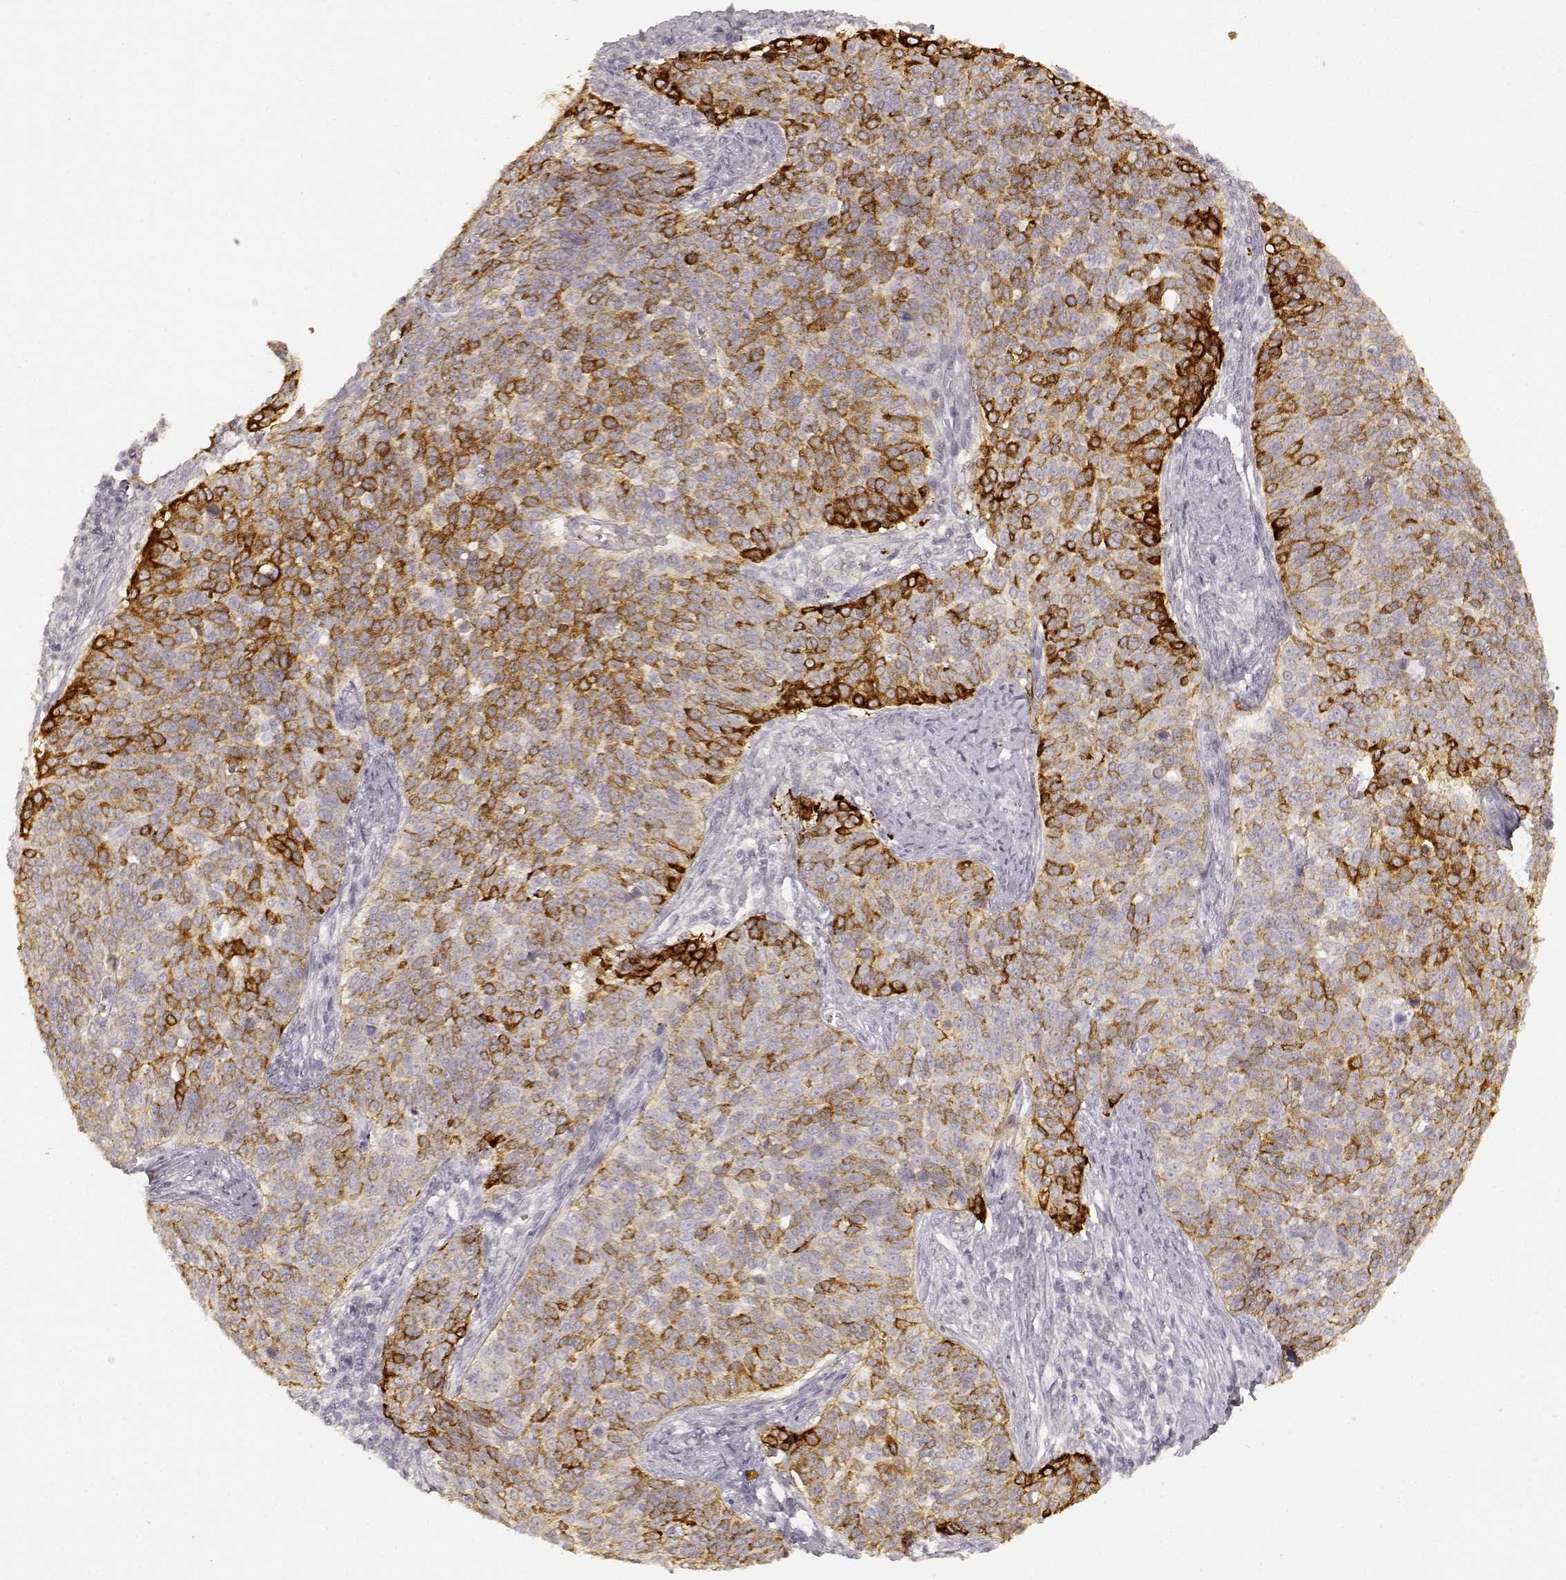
{"staining": {"intensity": "strong", "quantity": "<25%", "location": "cytoplasmic/membranous"}, "tissue": "cervical cancer", "cell_type": "Tumor cells", "image_type": "cancer", "snomed": [{"axis": "morphology", "description": "Squamous cell carcinoma, NOS"}, {"axis": "topography", "description": "Cervix"}], "caption": "Strong cytoplasmic/membranous positivity is appreciated in about <25% of tumor cells in cervical squamous cell carcinoma. (DAB IHC with brightfield microscopy, high magnification).", "gene": "LAMC2", "patient": {"sex": "female", "age": 39}}